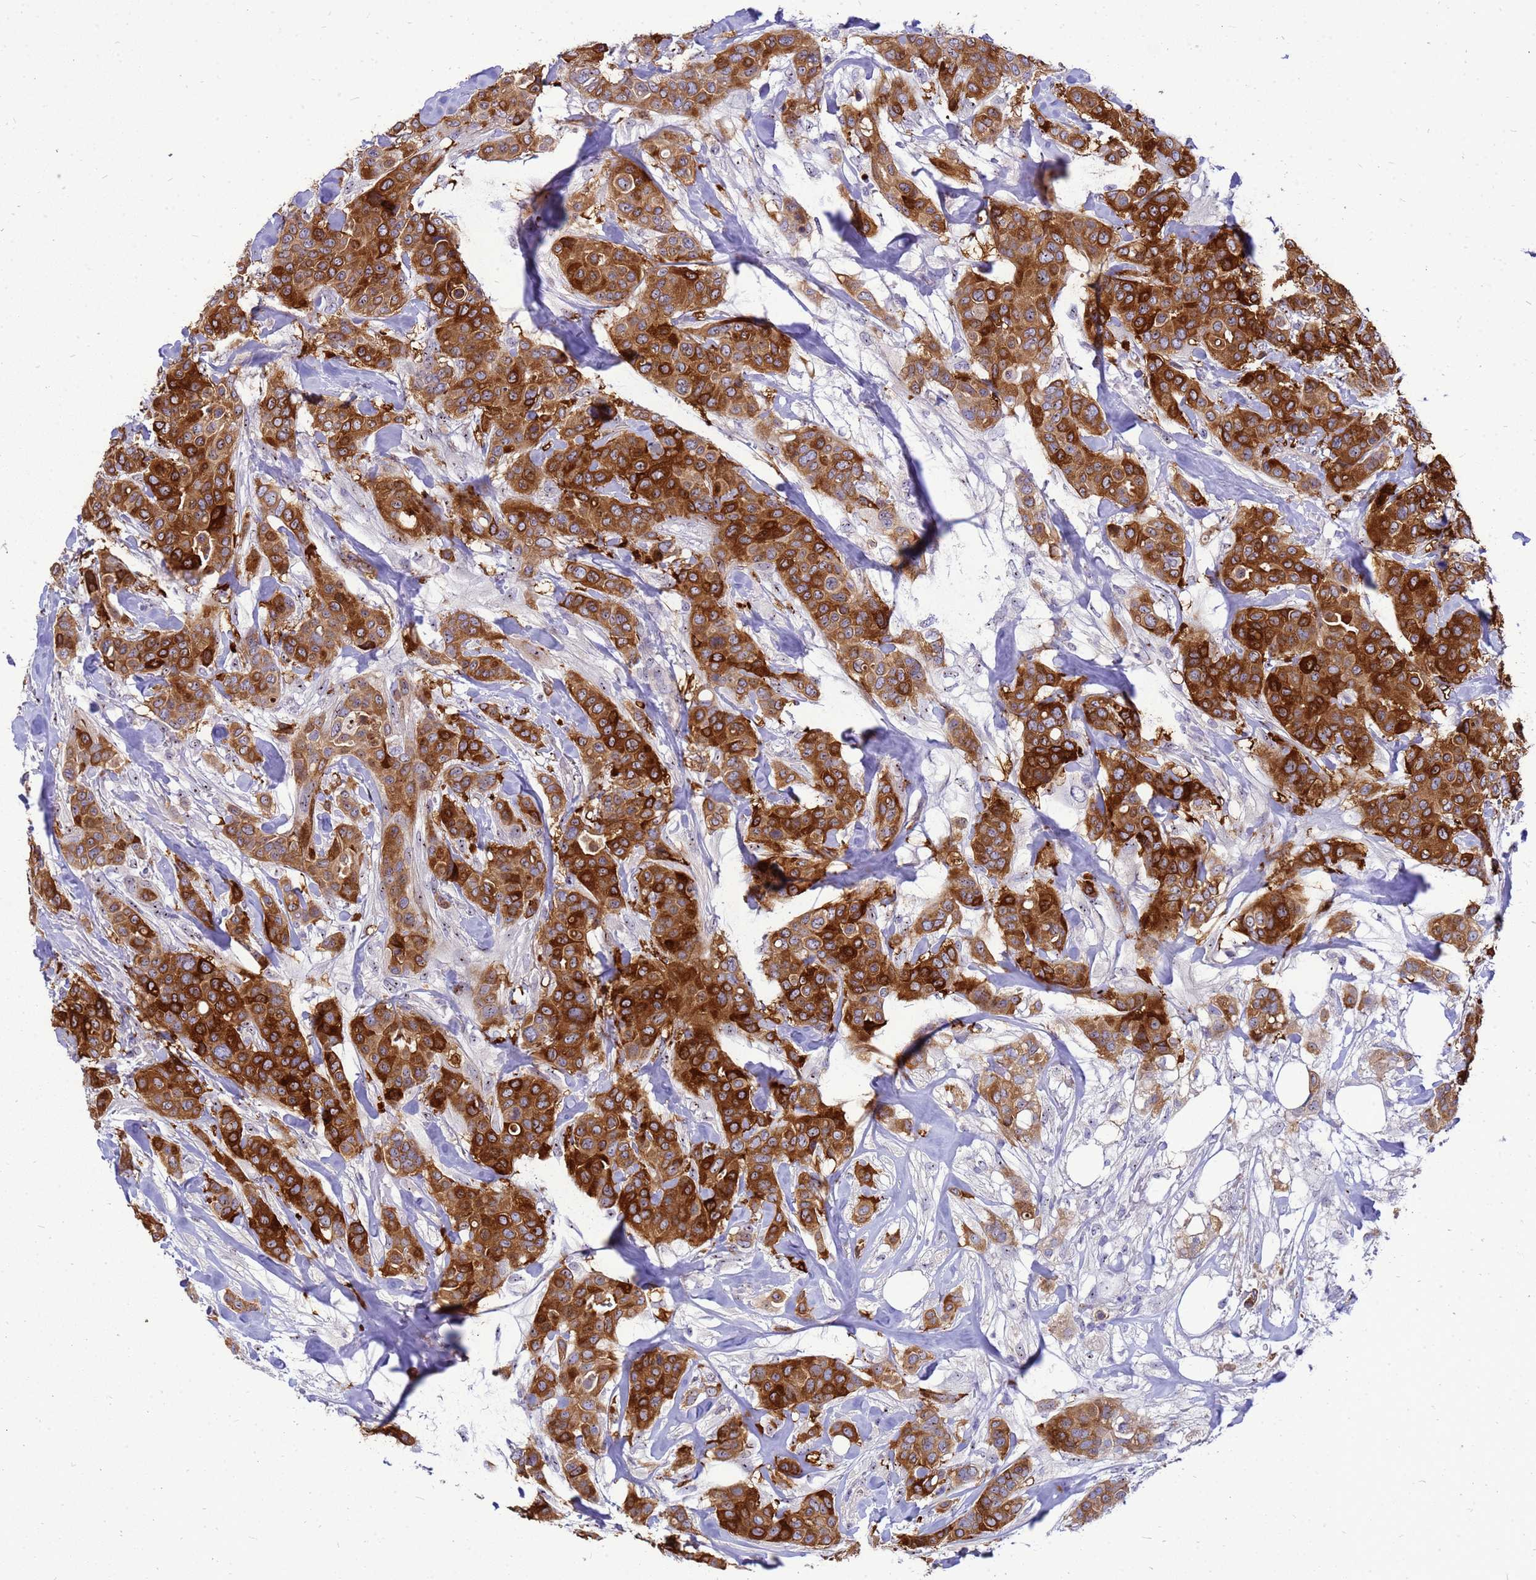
{"staining": {"intensity": "strong", "quantity": ">75%", "location": "cytoplasmic/membranous"}, "tissue": "breast cancer", "cell_type": "Tumor cells", "image_type": "cancer", "snomed": [{"axis": "morphology", "description": "Lobular carcinoma"}, {"axis": "topography", "description": "Breast"}], "caption": "Immunohistochemistry (IHC) staining of lobular carcinoma (breast), which shows high levels of strong cytoplasmic/membranous staining in approximately >75% of tumor cells indicating strong cytoplasmic/membranous protein expression. The staining was performed using DAB (3,3'-diaminobenzidine) (brown) for protein detection and nuclei were counterstained in hematoxylin (blue).", "gene": "RSPO1", "patient": {"sex": "female", "age": 51}}